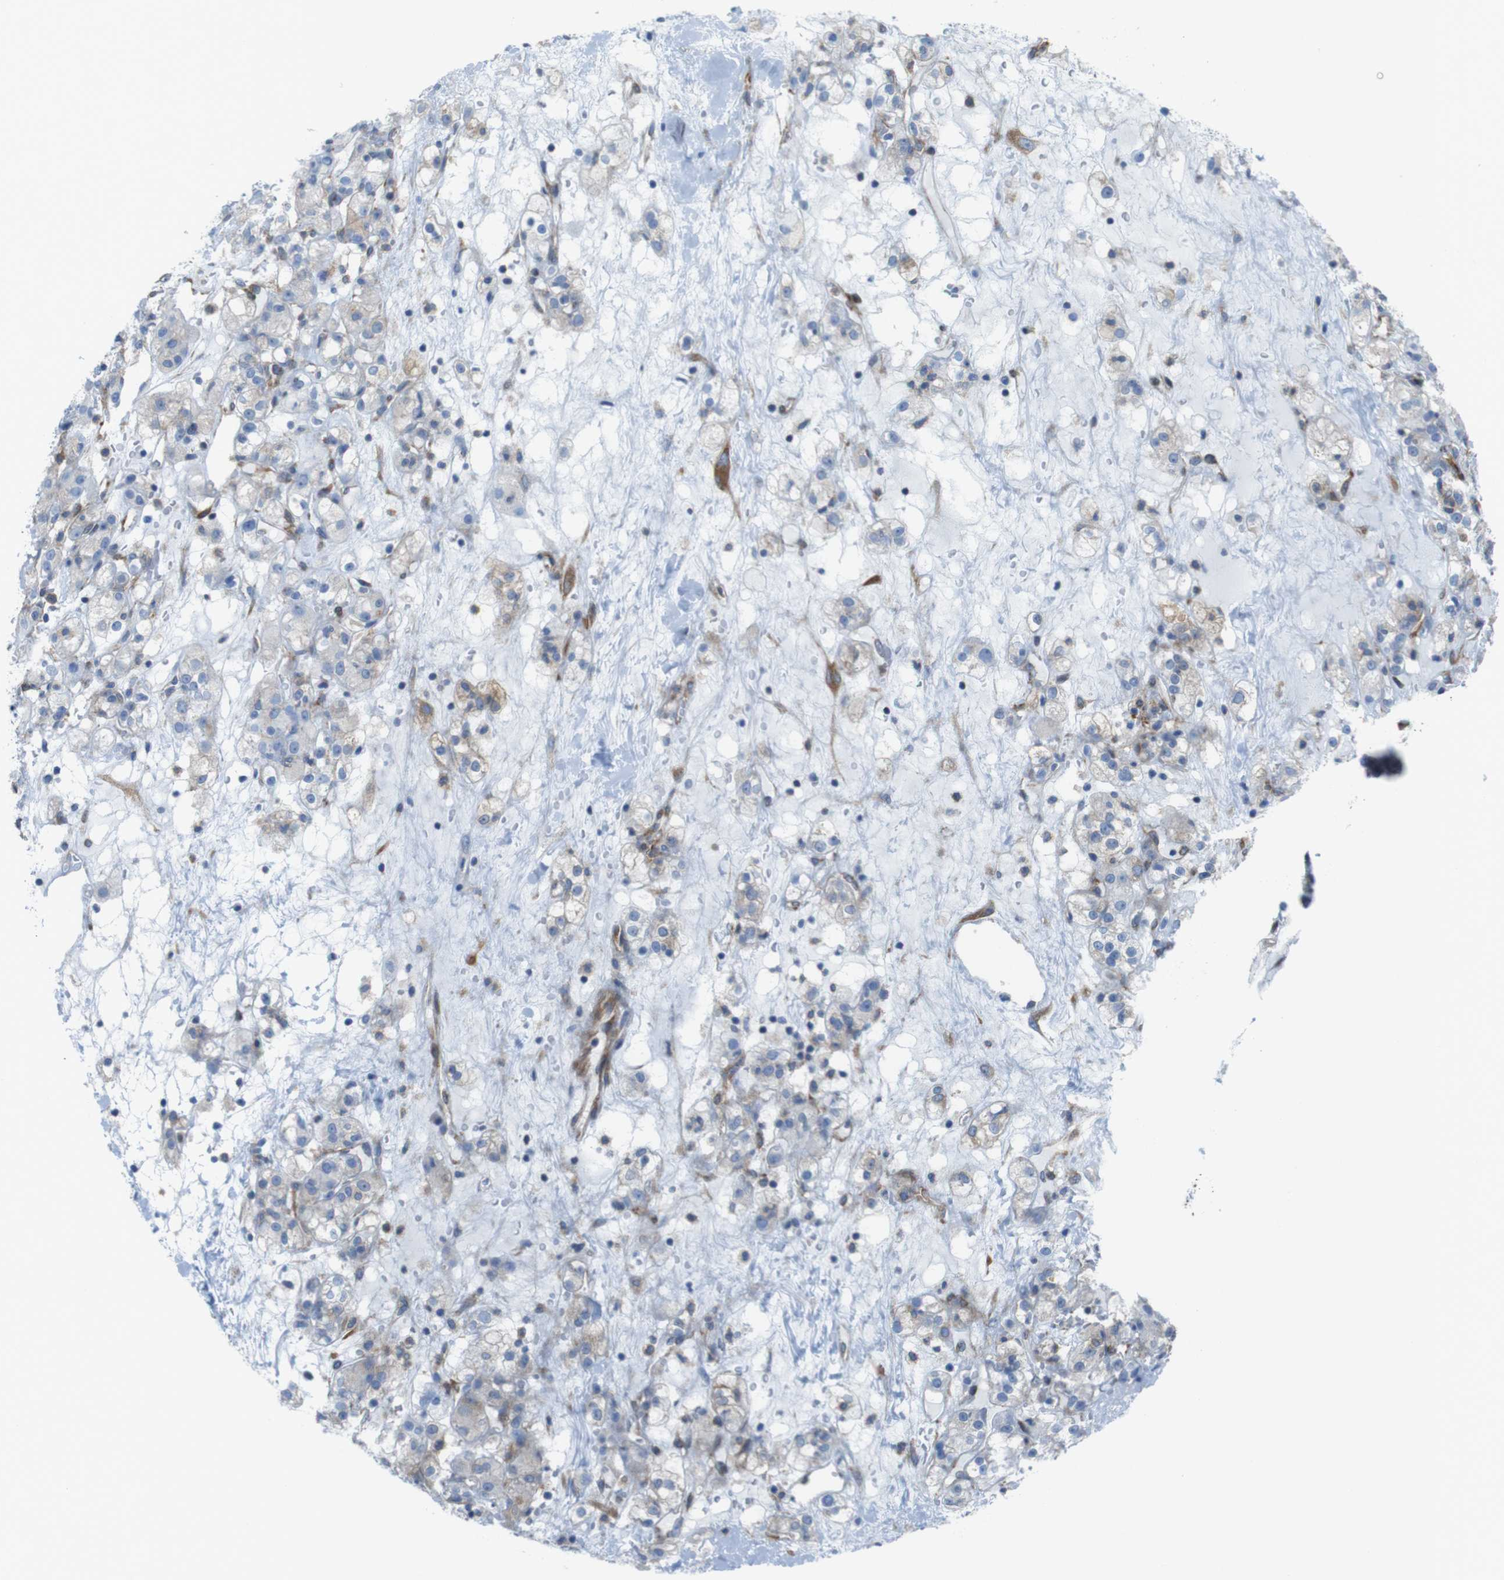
{"staining": {"intensity": "weak", "quantity": "<25%", "location": "cytoplasmic/membranous"}, "tissue": "renal cancer", "cell_type": "Tumor cells", "image_type": "cancer", "snomed": [{"axis": "morphology", "description": "Normal tissue, NOS"}, {"axis": "morphology", "description": "Adenocarcinoma, NOS"}, {"axis": "topography", "description": "Kidney"}], "caption": "A high-resolution photomicrograph shows immunohistochemistry staining of adenocarcinoma (renal), which reveals no significant staining in tumor cells.", "gene": "DIAPH2", "patient": {"sex": "male", "age": 61}}